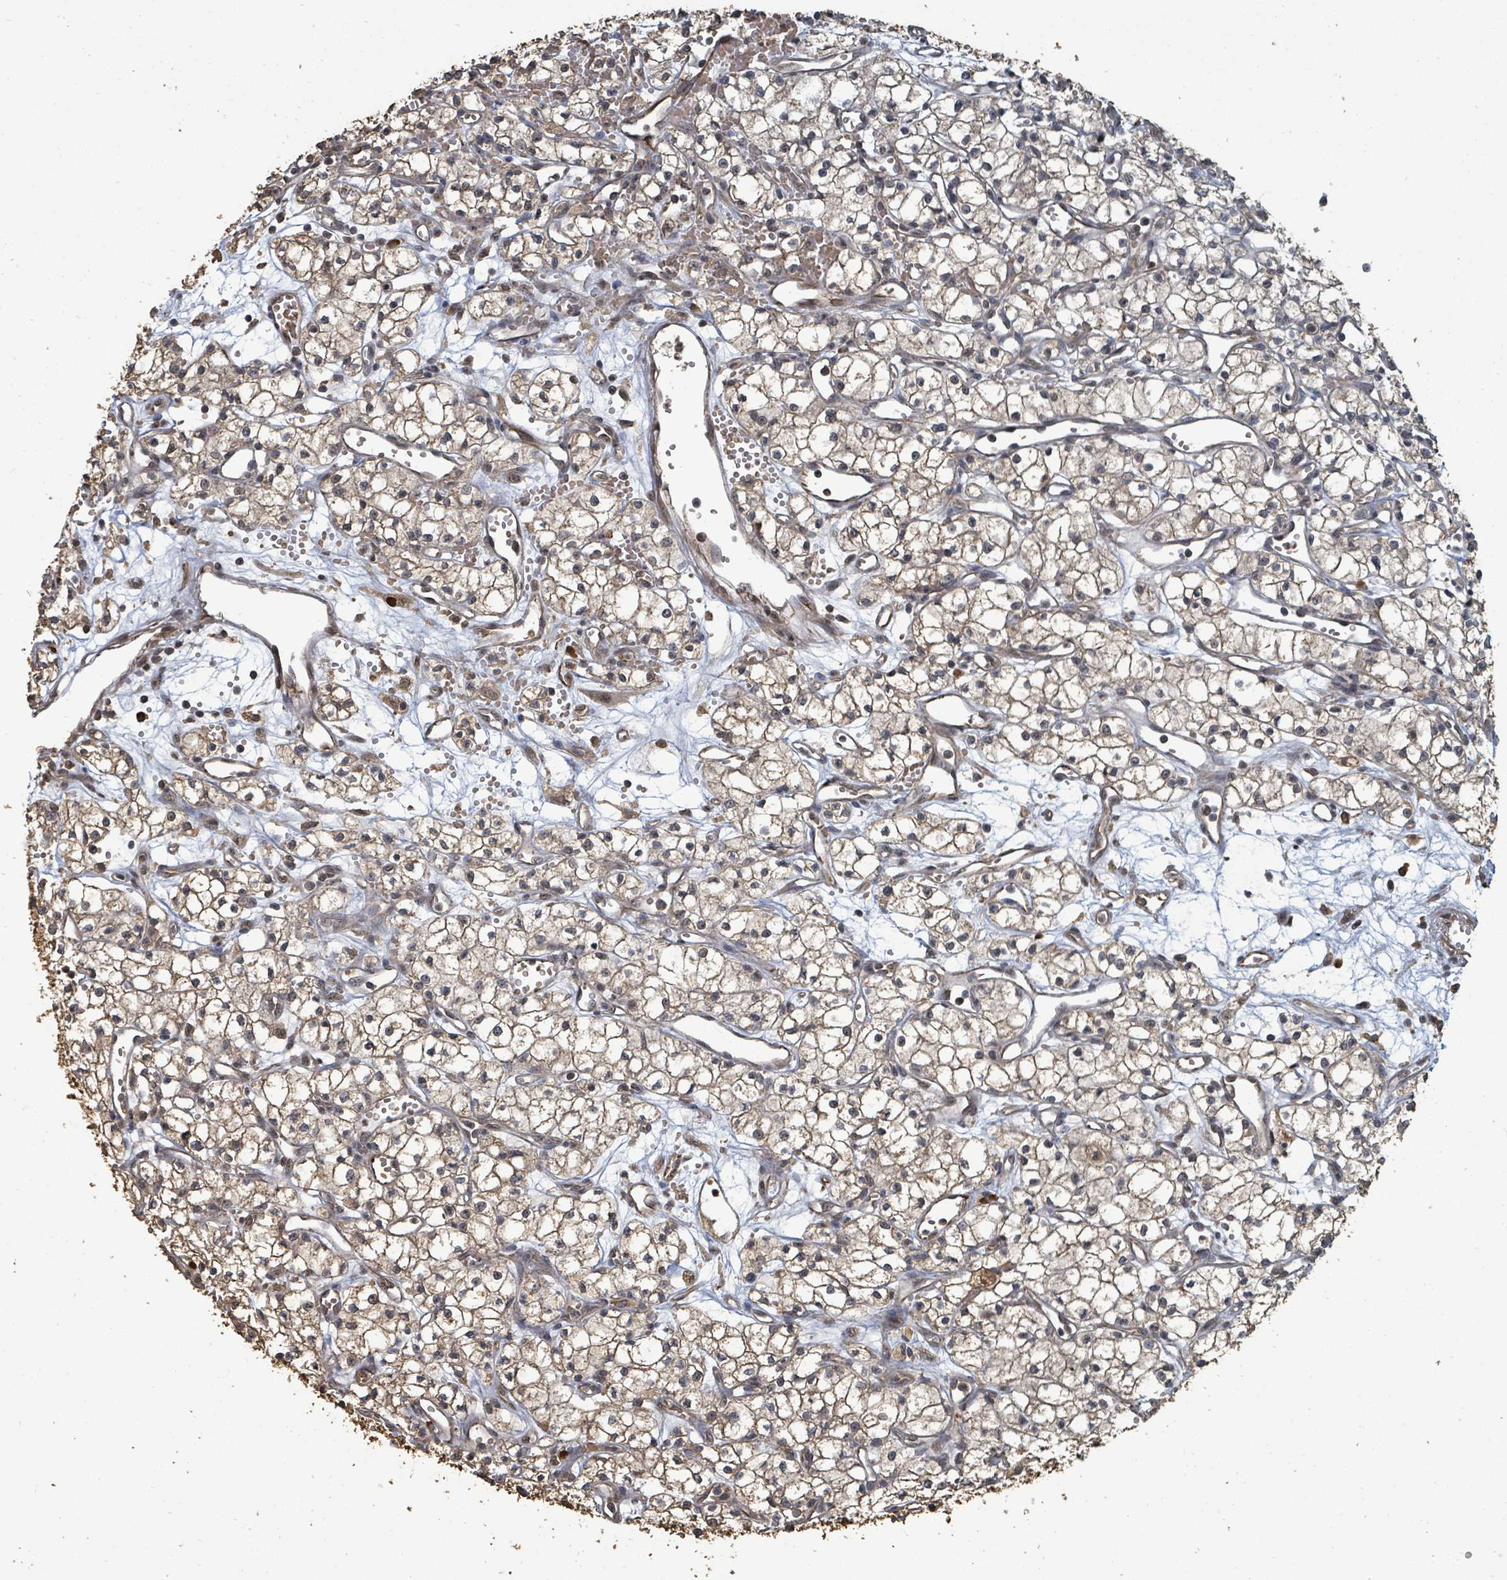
{"staining": {"intensity": "weak", "quantity": ">75%", "location": "cytoplasmic/membranous"}, "tissue": "renal cancer", "cell_type": "Tumor cells", "image_type": "cancer", "snomed": [{"axis": "morphology", "description": "Adenocarcinoma, NOS"}, {"axis": "topography", "description": "Kidney"}], "caption": "Human renal cancer stained with a brown dye demonstrates weak cytoplasmic/membranous positive positivity in approximately >75% of tumor cells.", "gene": "C6orf52", "patient": {"sex": "male", "age": 59}}